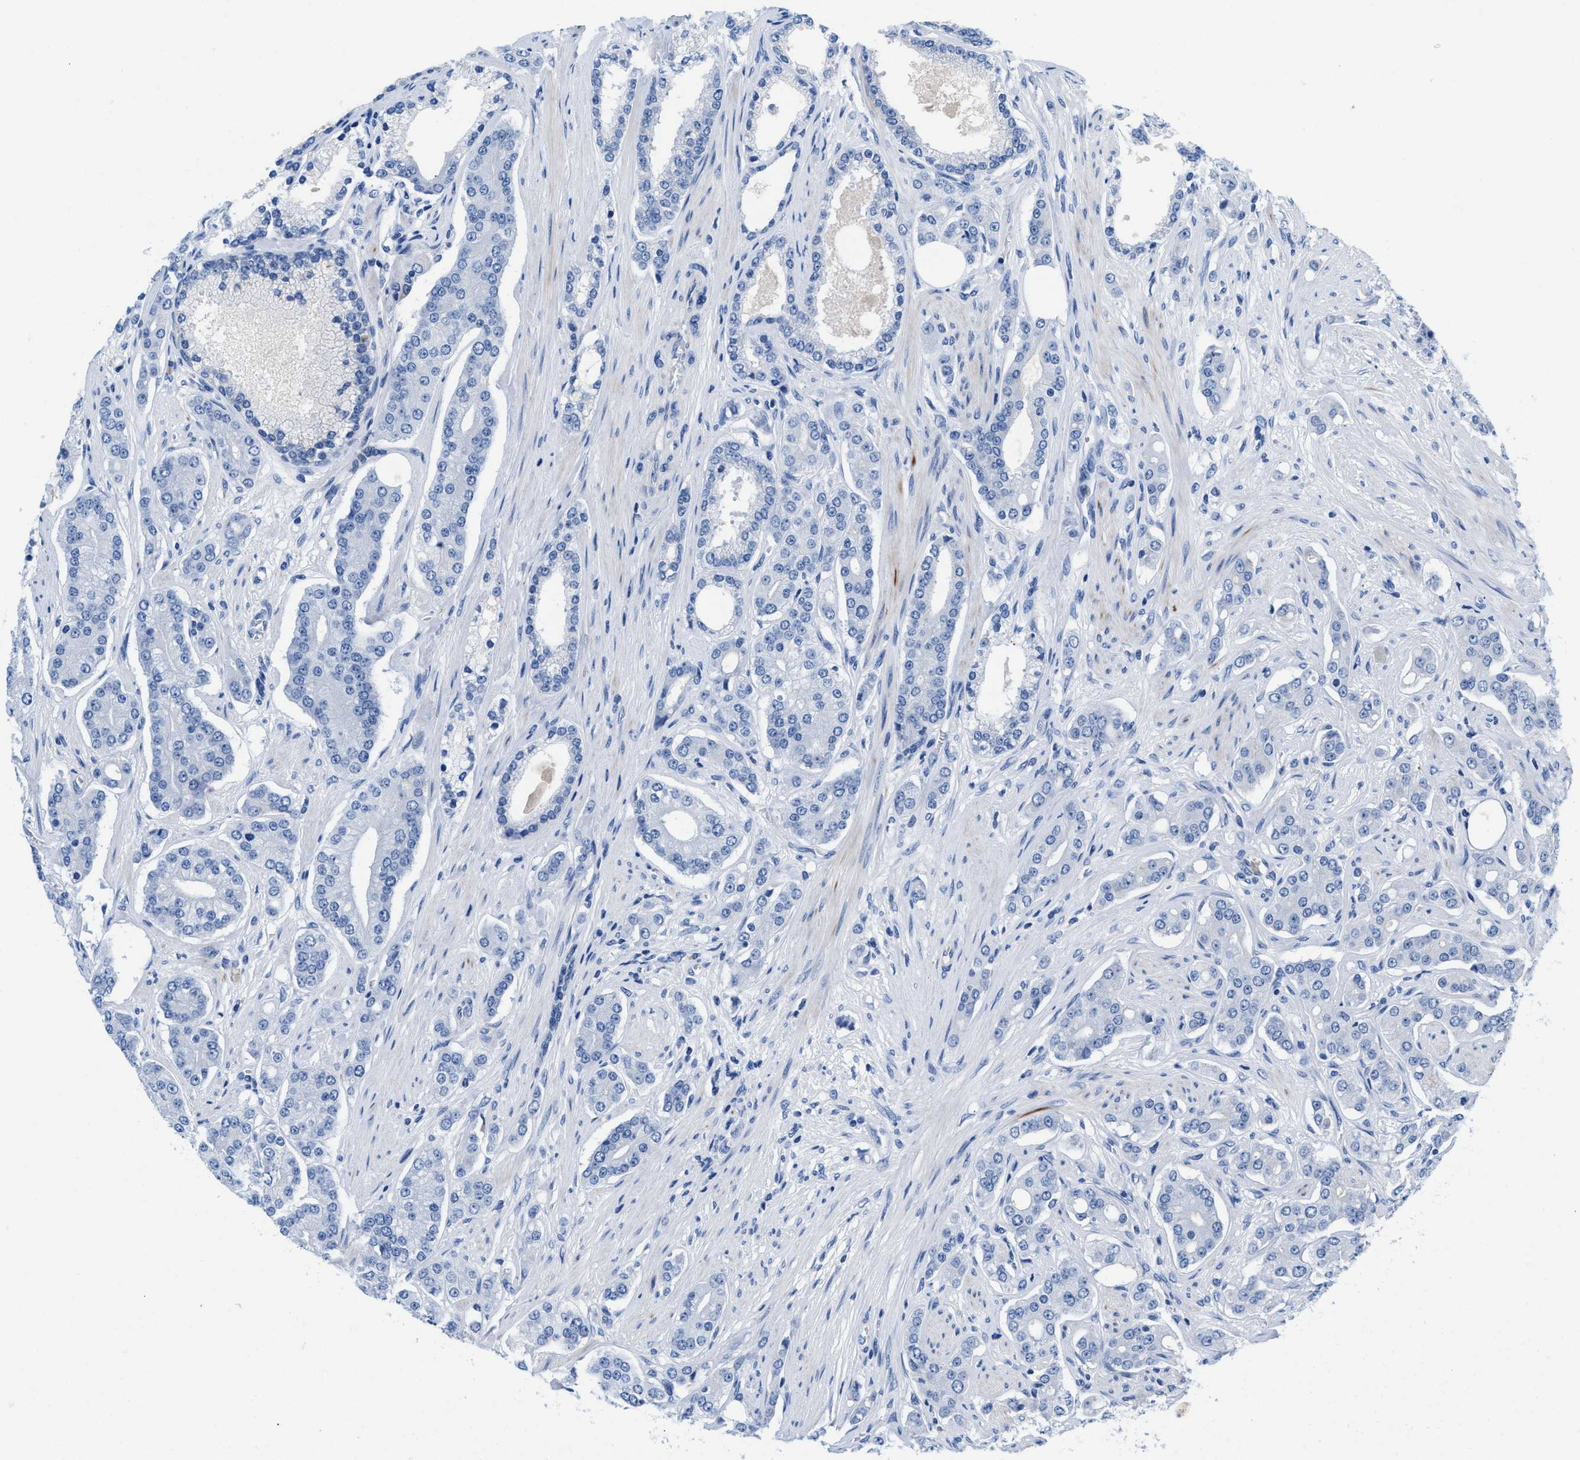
{"staining": {"intensity": "negative", "quantity": "none", "location": "none"}, "tissue": "prostate cancer", "cell_type": "Tumor cells", "image_type": "cancer", "snomed": [{"axis": "morphology", "description": "Adenocarcinoma, High grade"}, {"axis": "topography", "description": "Prostate"}], "caption": "This is an immunohistochemistry image of human adenocarcinoma (high-grade) (prostate). There is no positivity in tumor cells.", "gene": "SLFN13", "patient": {"sex": "male", "age": 71}}